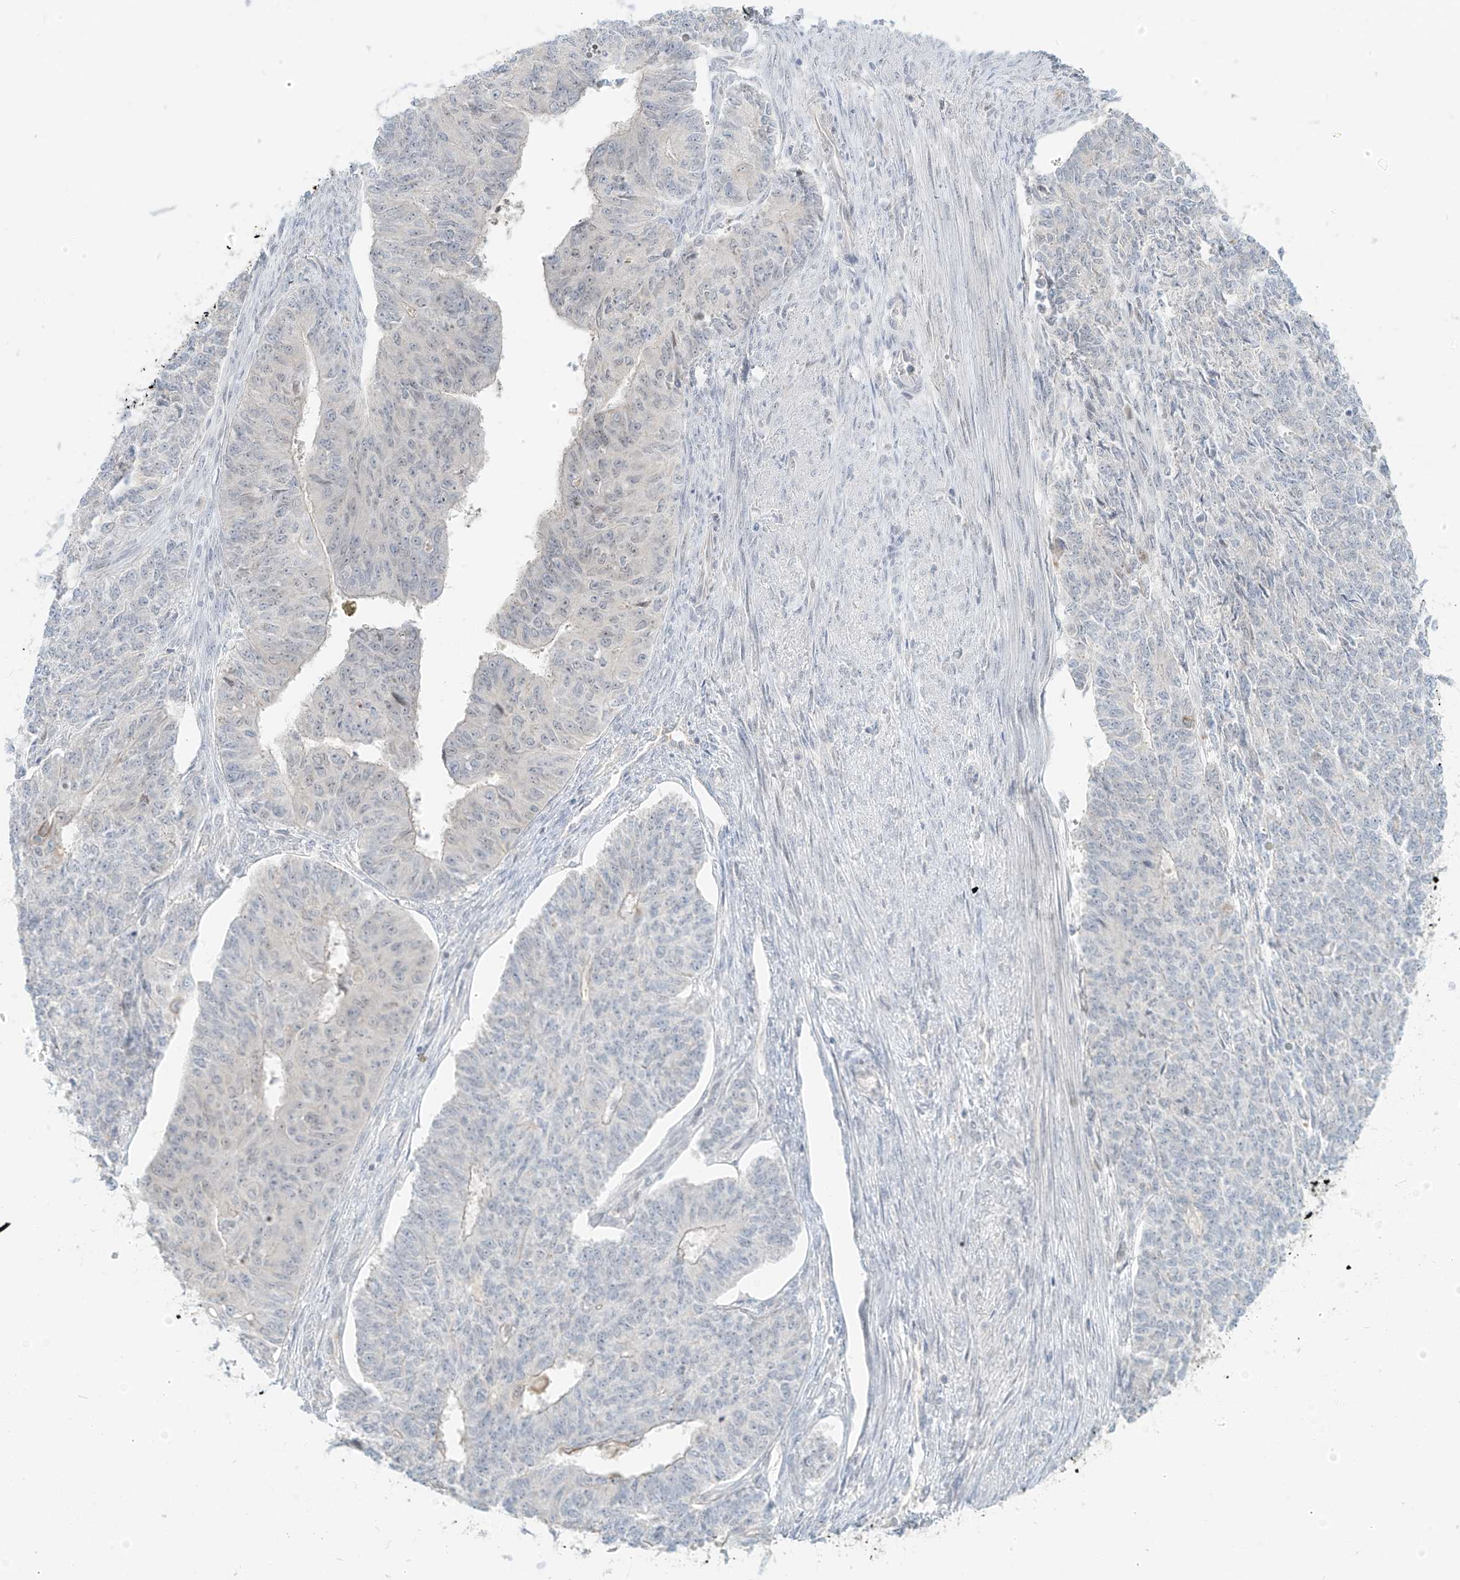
{"staining": {"intensity": "weak", "quantity": "<25%", "location": "cytoplasmic/membranous"}, "tissue": "endometrial cancer", "cell_type": "Tumor cells", "image_type": "cancer", "snomed": [{"axis": "morphology", "description": "Adenocarcinoma, NOS"}, {"axis": "topography", "description": "Endometrium"}], "caption": "Micrograph shows no significant protein staining in tumor cells of adenocarcinoma (endometrial).", "gene": "ZNF774", "patient": {"sex": "female", "age": 32}}